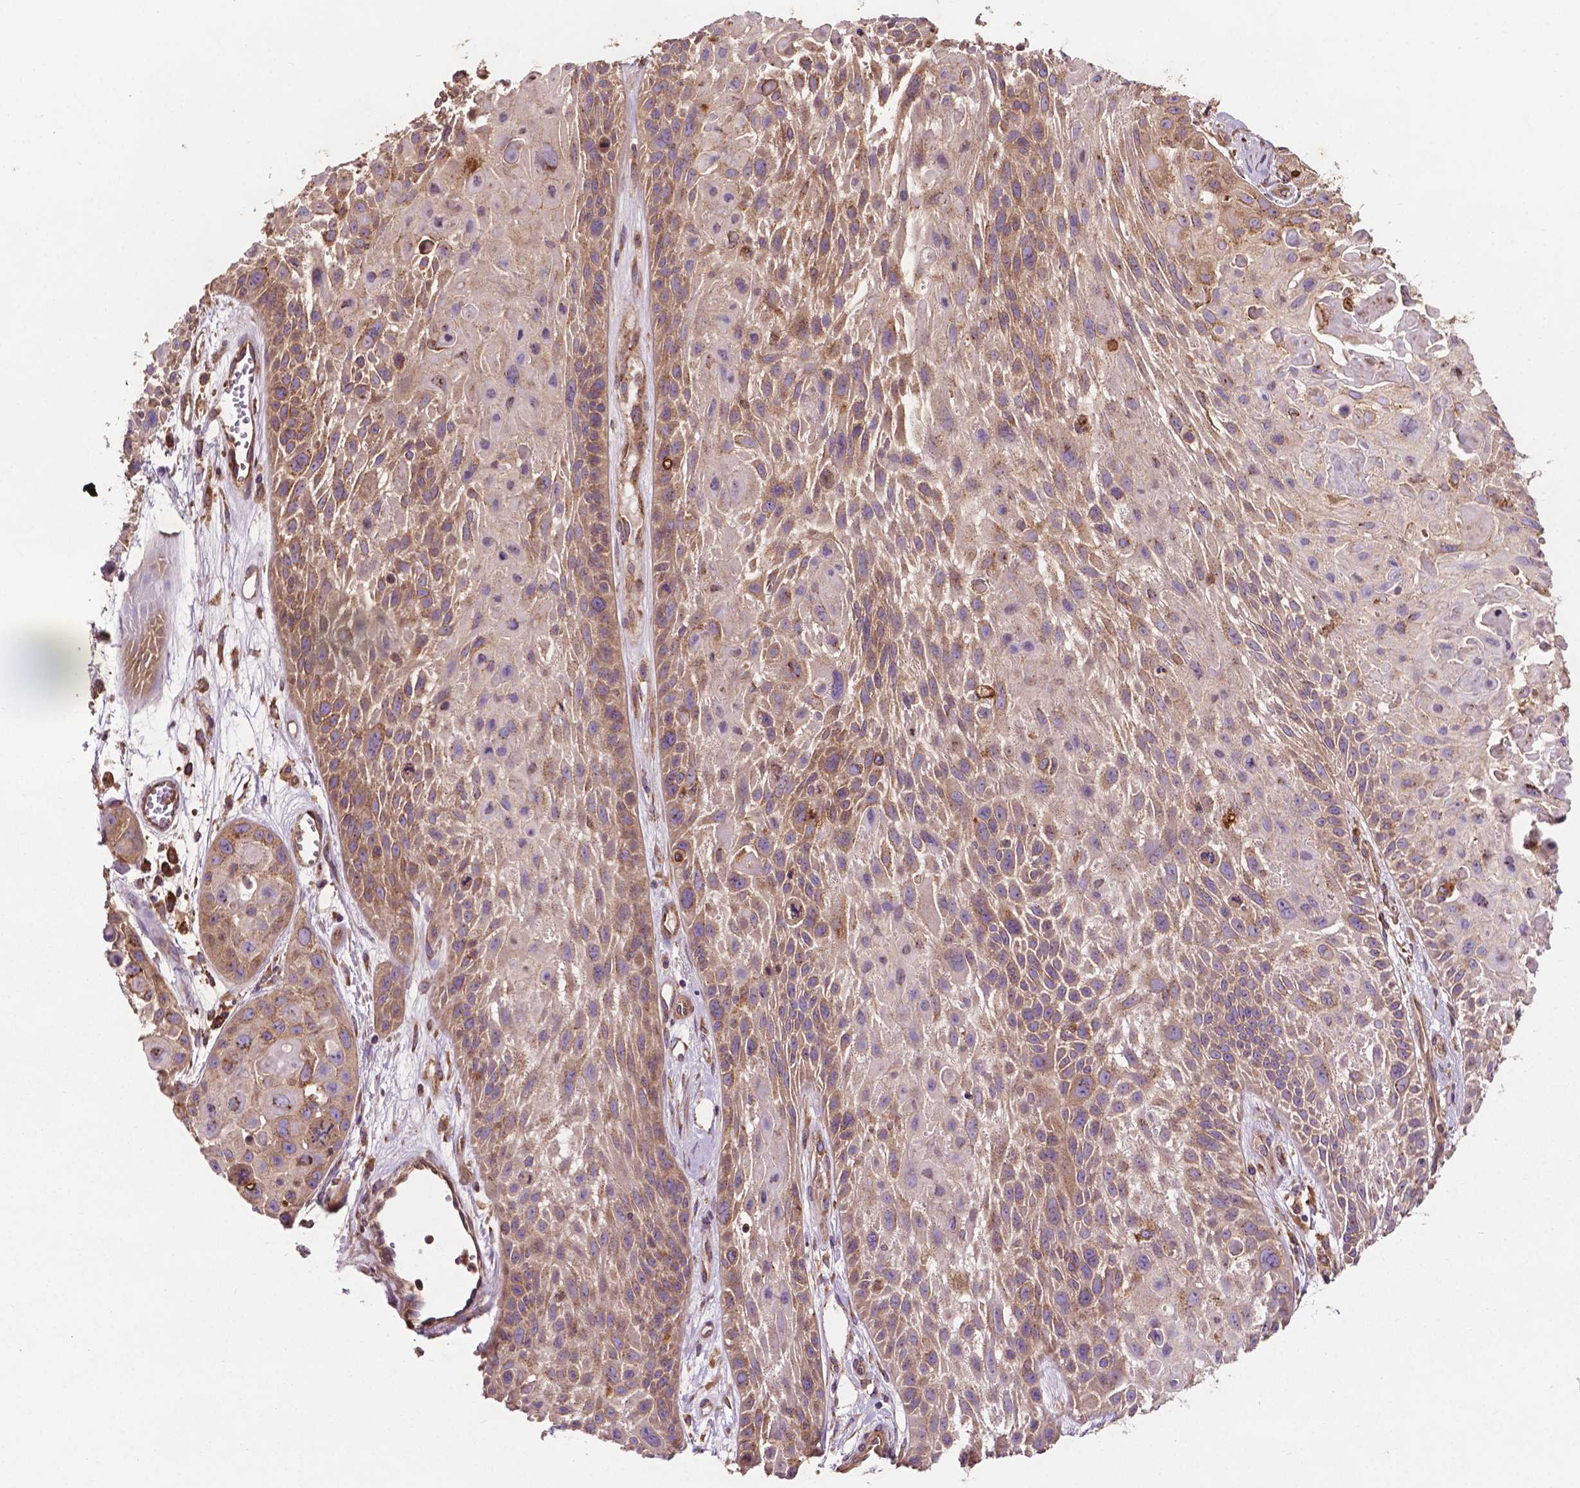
{"staining": {"intensity": "moderate", "quantity": "25%-75%", "location": "cytoplasmic/membranous"}, "tissue": "skin cancer", "cell_type": "Tumor cells", "image_type": "cancer", "snomed": [{"axis": "morphology", "description": "Squamous cell carcinoma, NOS"}, {"axis": "topography", "description": "Skin"}, {"axis": "topography", "description": "Anal"}], "caption": "Brown immunohistochemical staining in squamous cell carcinoma (skin) reveals moderate cytoplasmic/membranous positivity in about 25%-75% of tumor cells.", "gene": "CCDC71L", "patient": {"sex": "female", "age": 75}}